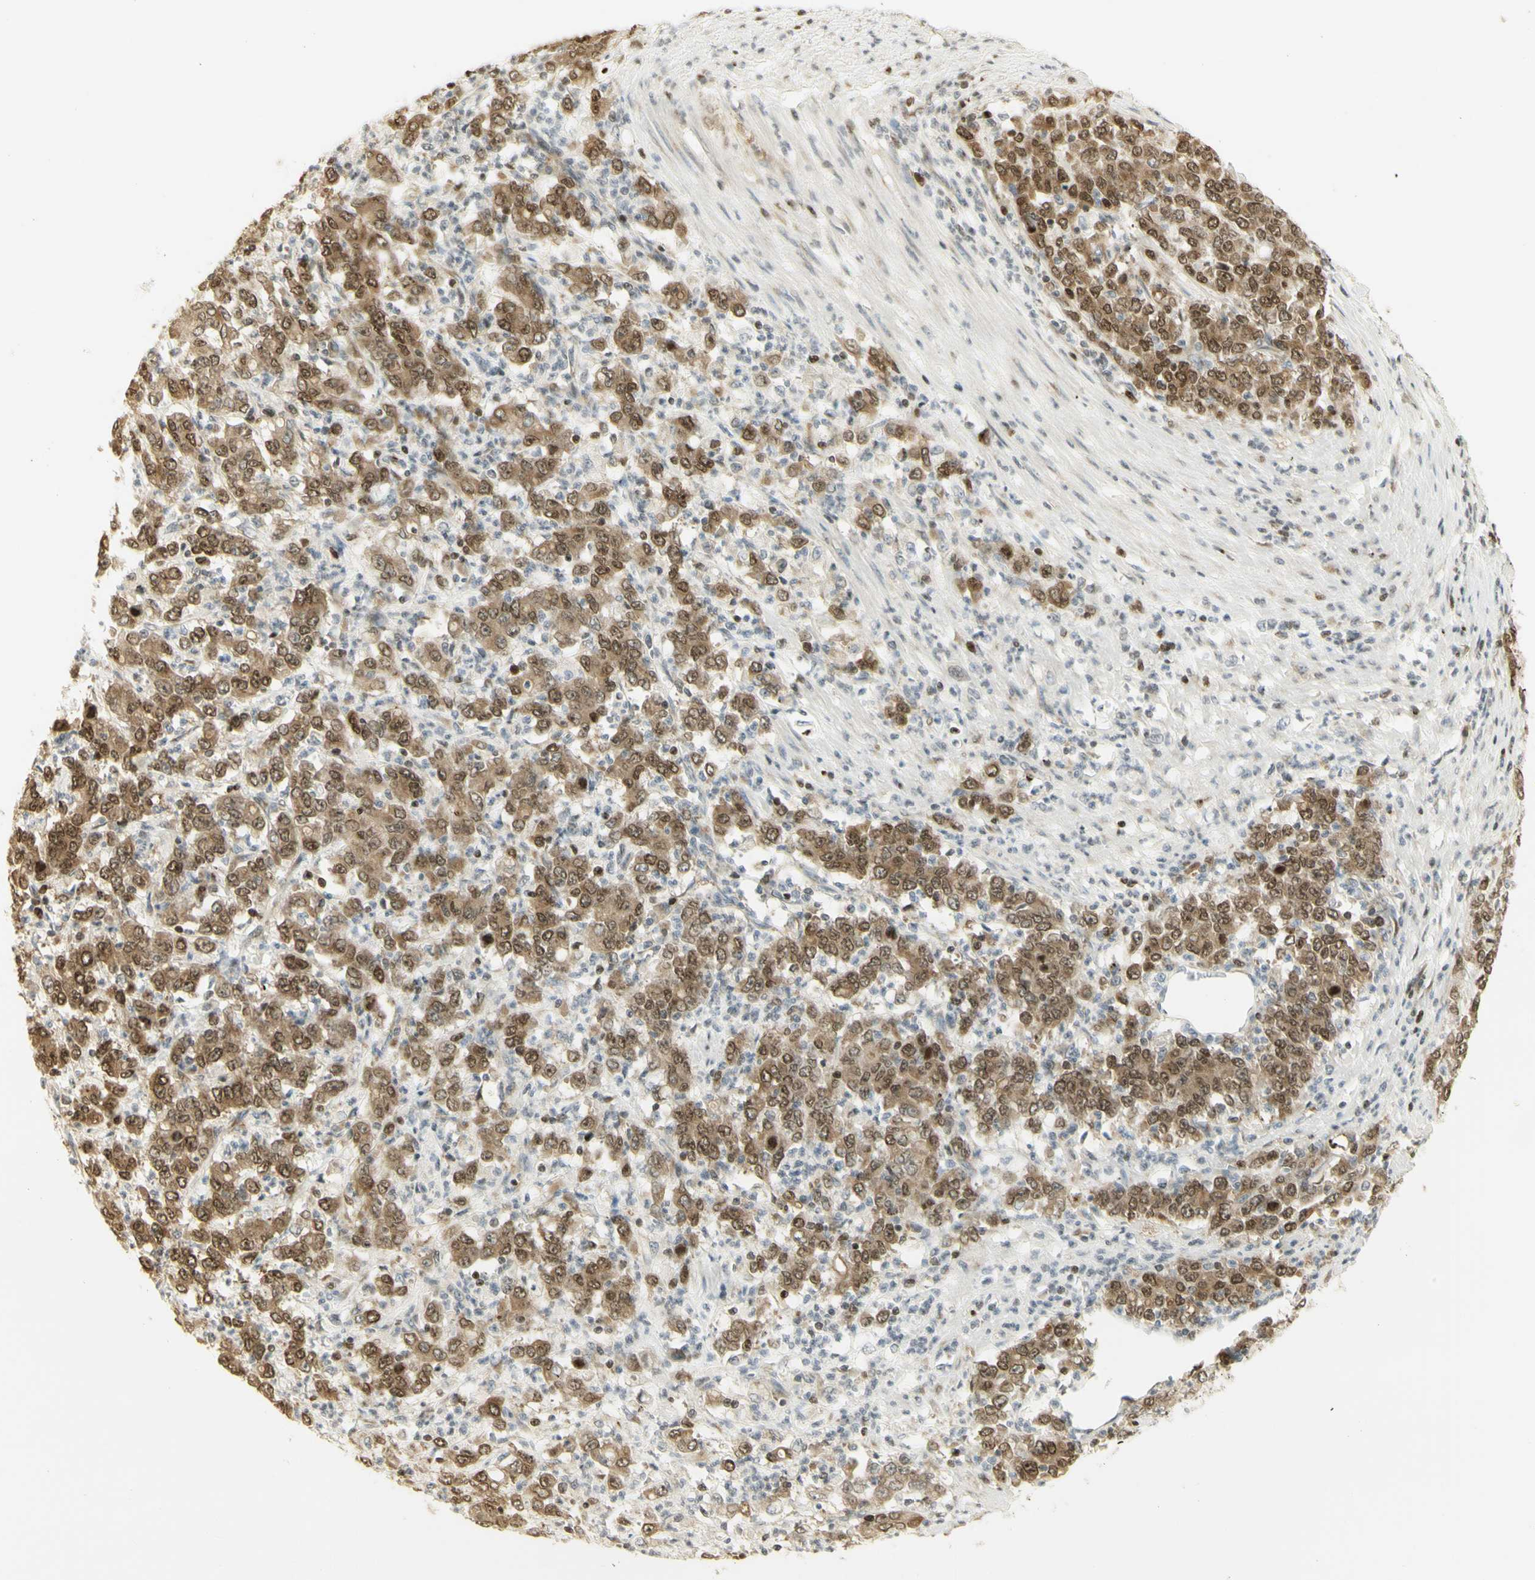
{"staining": {"intensity": "moderate", "quantity": ">75%", "location": "cytoplasmic/membranous,nuclear"}, "tissue": "stomach cancer", "cell_type": "Tumor cells", "image_type": "cancer", "snomed": [{"axis": "morphology", "description": "Adenocarcinoma, NOS"}, {"axis": "topography", "description": "Stomach, lower"}], "caption": "Immunohistochemistry (IHC) photomicrograph of neoplastic tissue: stomach cancer (adenocarcinoma) stained using IHC exhibits medium levels of moderate protein expression localized specifically in the cytoplasmic/membranous and nuclear of tumor cells, appearing as a cytoplasmic/membranous and nuclear brown color.", "gene": "KIF11", "patient": {"sex": "female", "age": 71}}